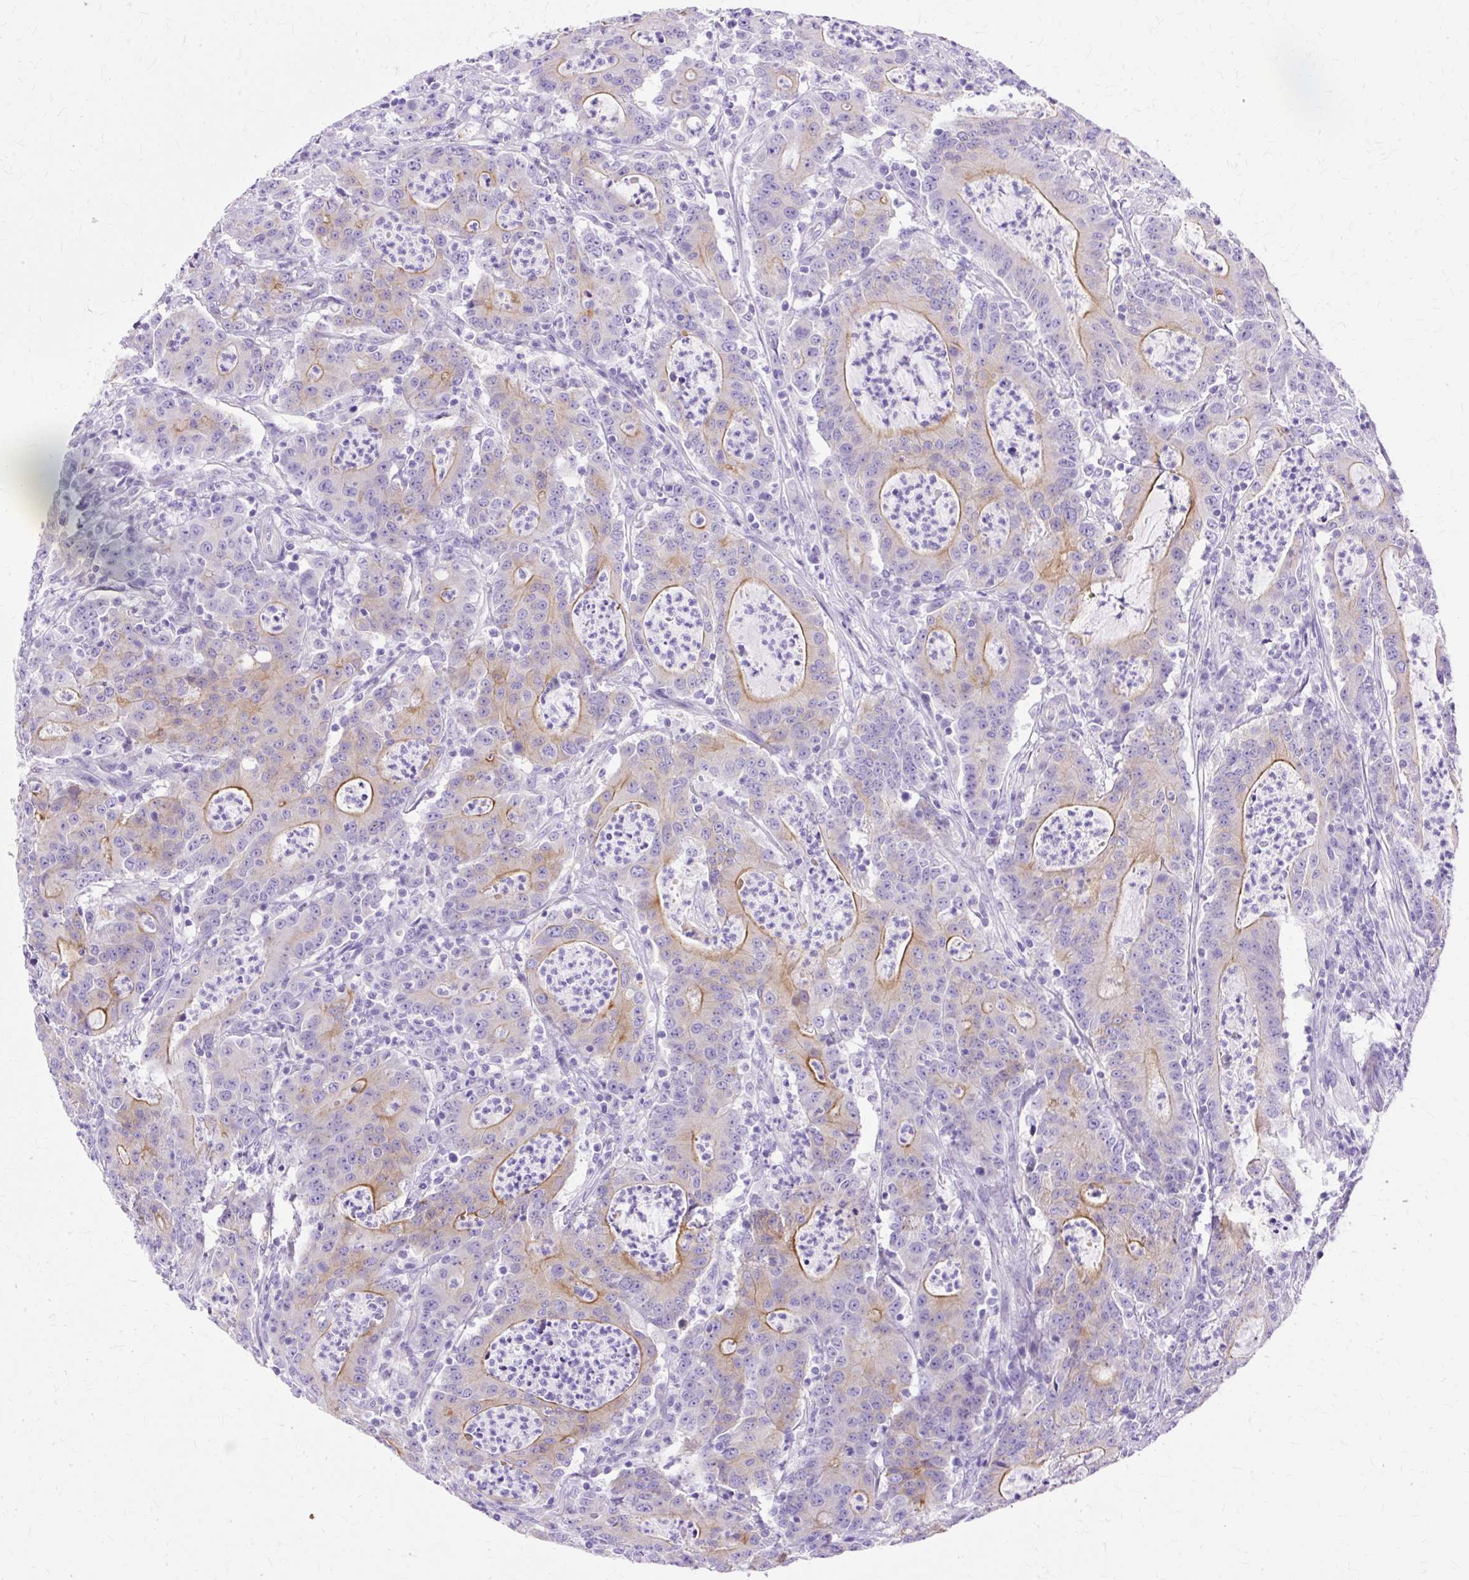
{"staining": {"intensity": "moderate", "quantity": "<25%", "location": "cytoplasmic/membranous"}, "tissue": "colorectal cancer", "cell_type": "Tumor cells", "image_type": "cancer", "snomed": [{"axis": "morphology", "description": "Adenocarcinoma, NOS"}, {"axis": "topography", "description": "Colon"}], "caption": "DAB immunohistochemical staining of colorectal adenocarcinoma demonstrates moderate cytoplasmic/membranous protein expression in approximately <25% of tumor cells.", "gene": "MYO6", "patient": {"sex": "male", "age": 83}}